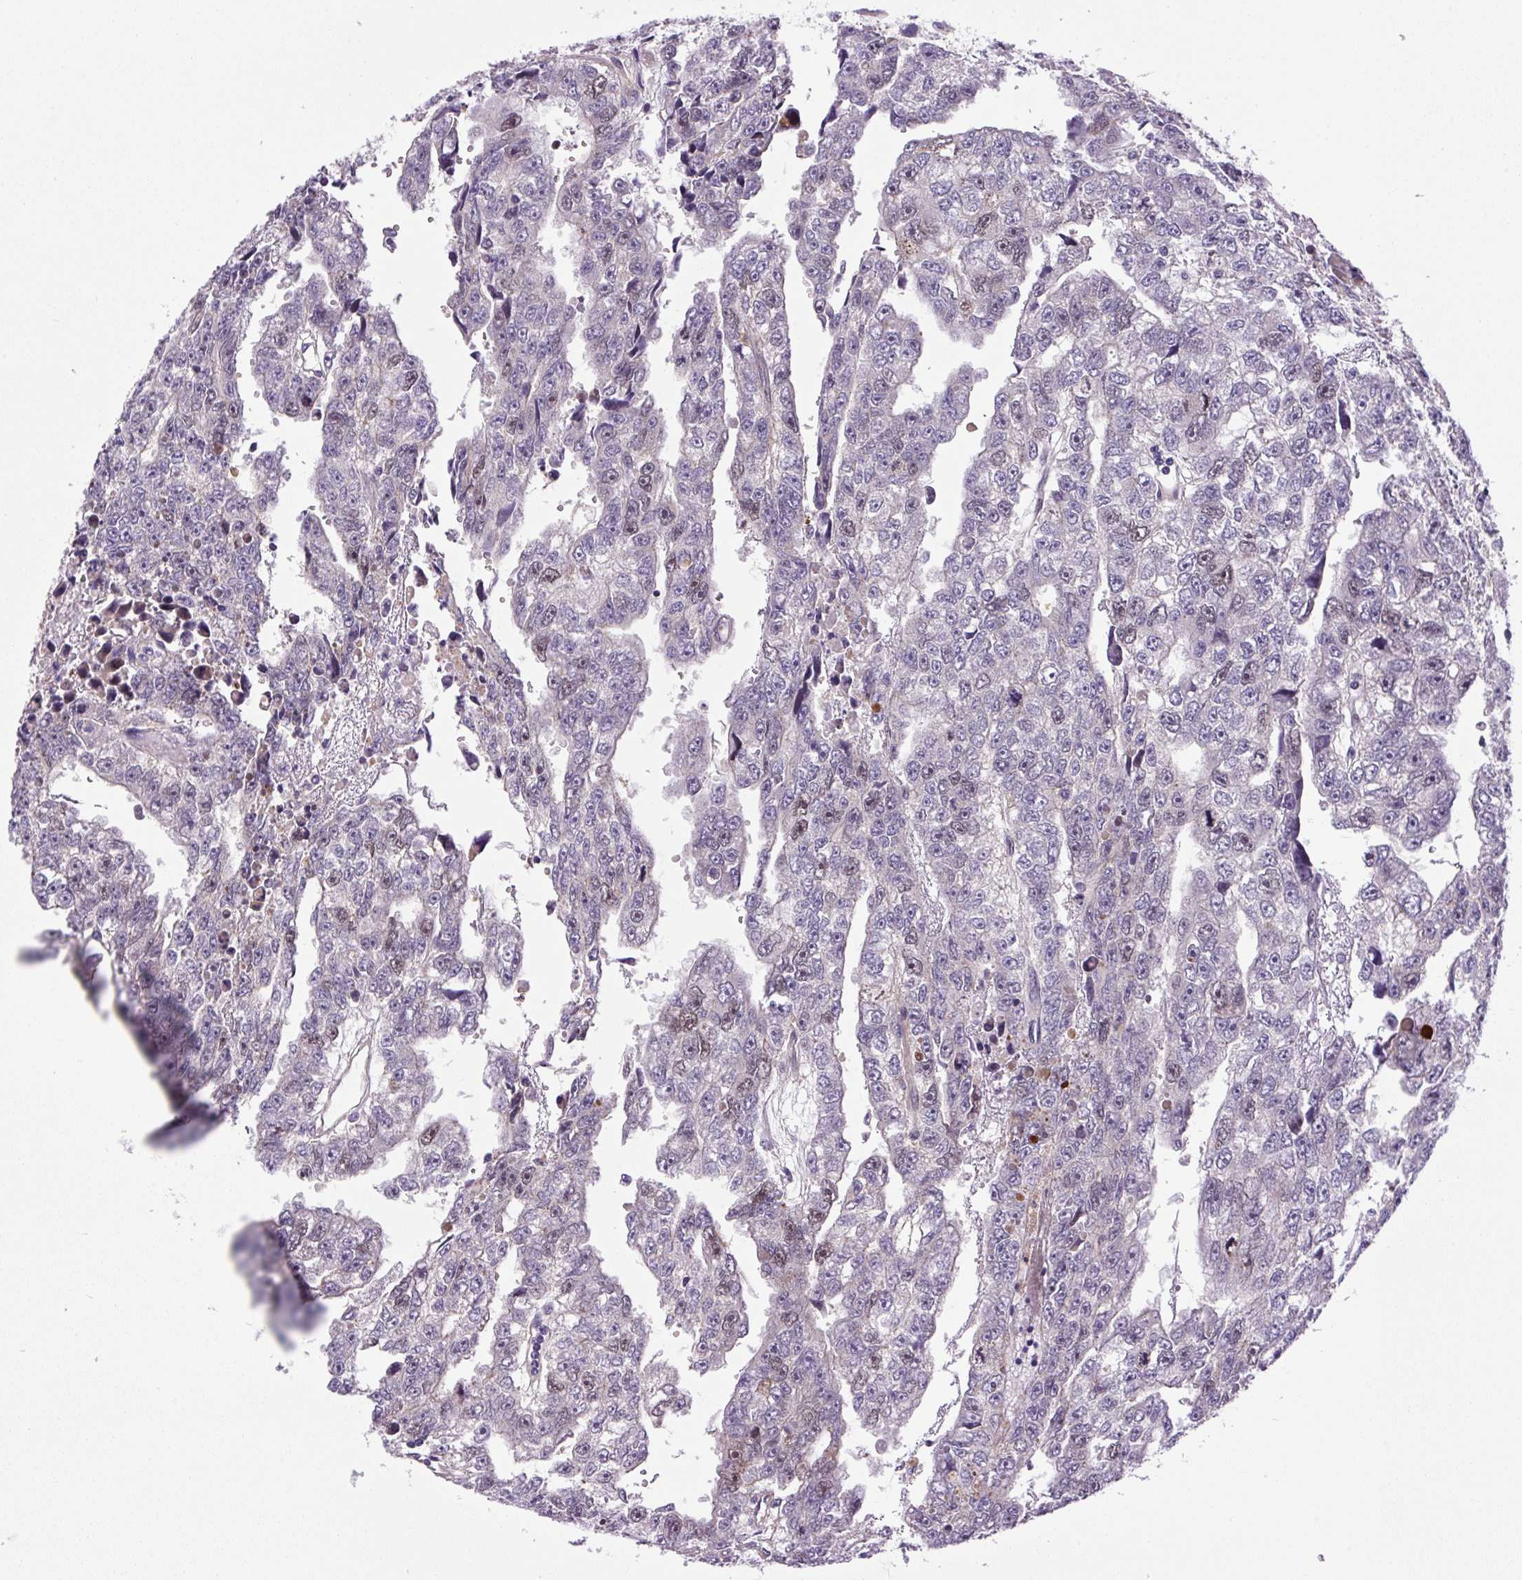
{"staining": {"intensity": "moderate", "quantity": "<25%", "location": "nuclear"}, "tissue": "testis cancer", "cell_type": "Tumor cells", "image_type": "cancer", "snomed": [{"axis": "morphology", "description": "Carcinoma, Embryonal, NOS"}, {"axis": "topography", "description": "Testis"}], "caption": "Moderate nuclear protein staining is seen in approximately <25% of tumor cells in testis cancer (embryonal carcinoma). The staining was performed using DAB to visualize the protein expression in brown, while the nuclei were stained in blue with hematoxylin (Magnification: 20x).", "gene": "KIFC1", "patient": {"sex": "male", "age": 20}}